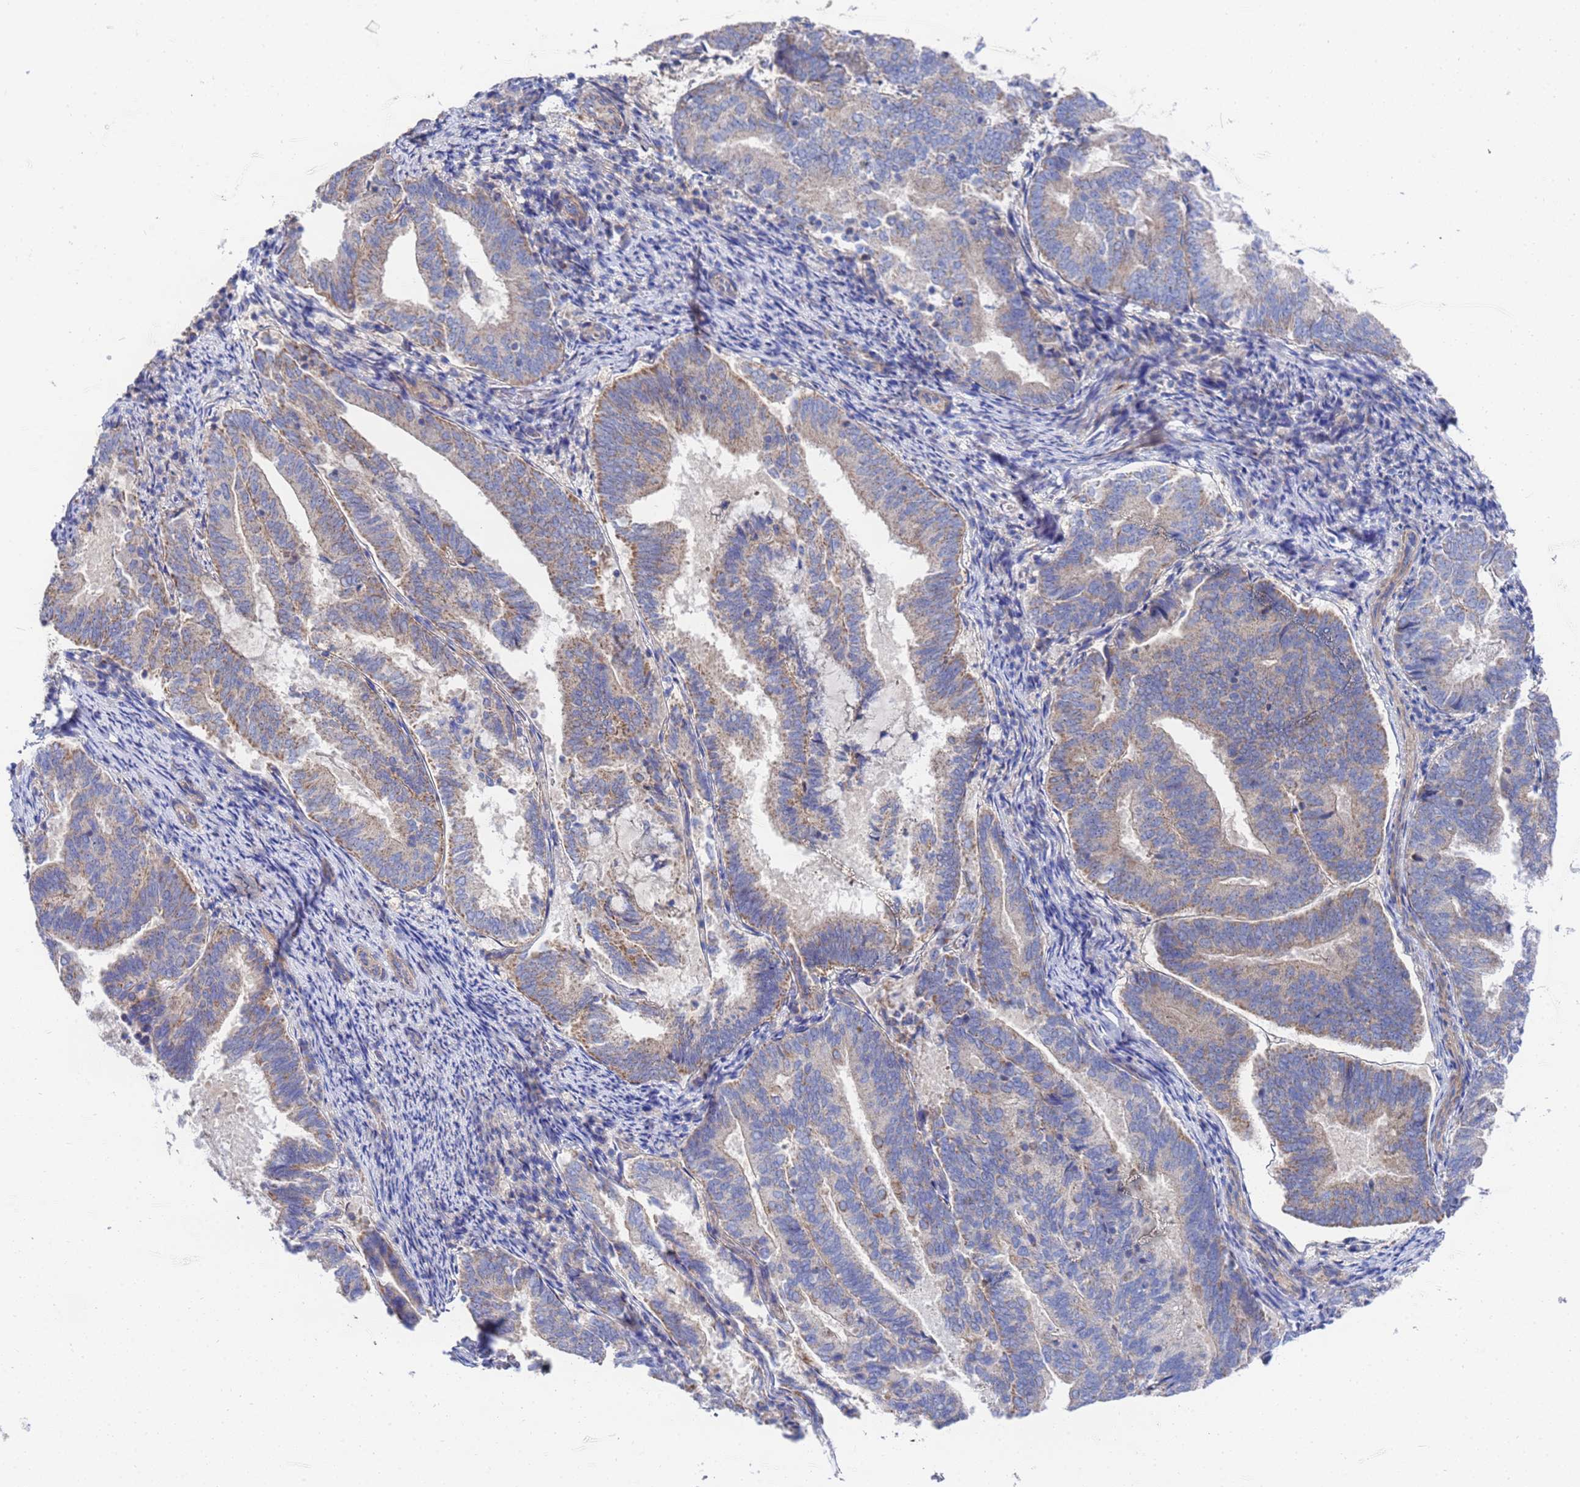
{"staining": {"intensity": "moderate", "quantity": "<25%", "location": "cytoplasmic/membranous"}, "tissue": "endometrial cancer", "cell_type": "Tumor cells", "image_type": "cancer", "snomed": [{"axis": "morphology", "description": "Adenocarcinoma, NOS"}, {"axis": "topography", "description": "Endometrium"}], "caption": "Endometrial cancer stained with immunohistochemistry exhibits moderate cytoplasmic/membranous expression in approximately <25% of tumor cells.", "gene": "FAHD2A", "patient": {"sex": "female", "age": 80}}